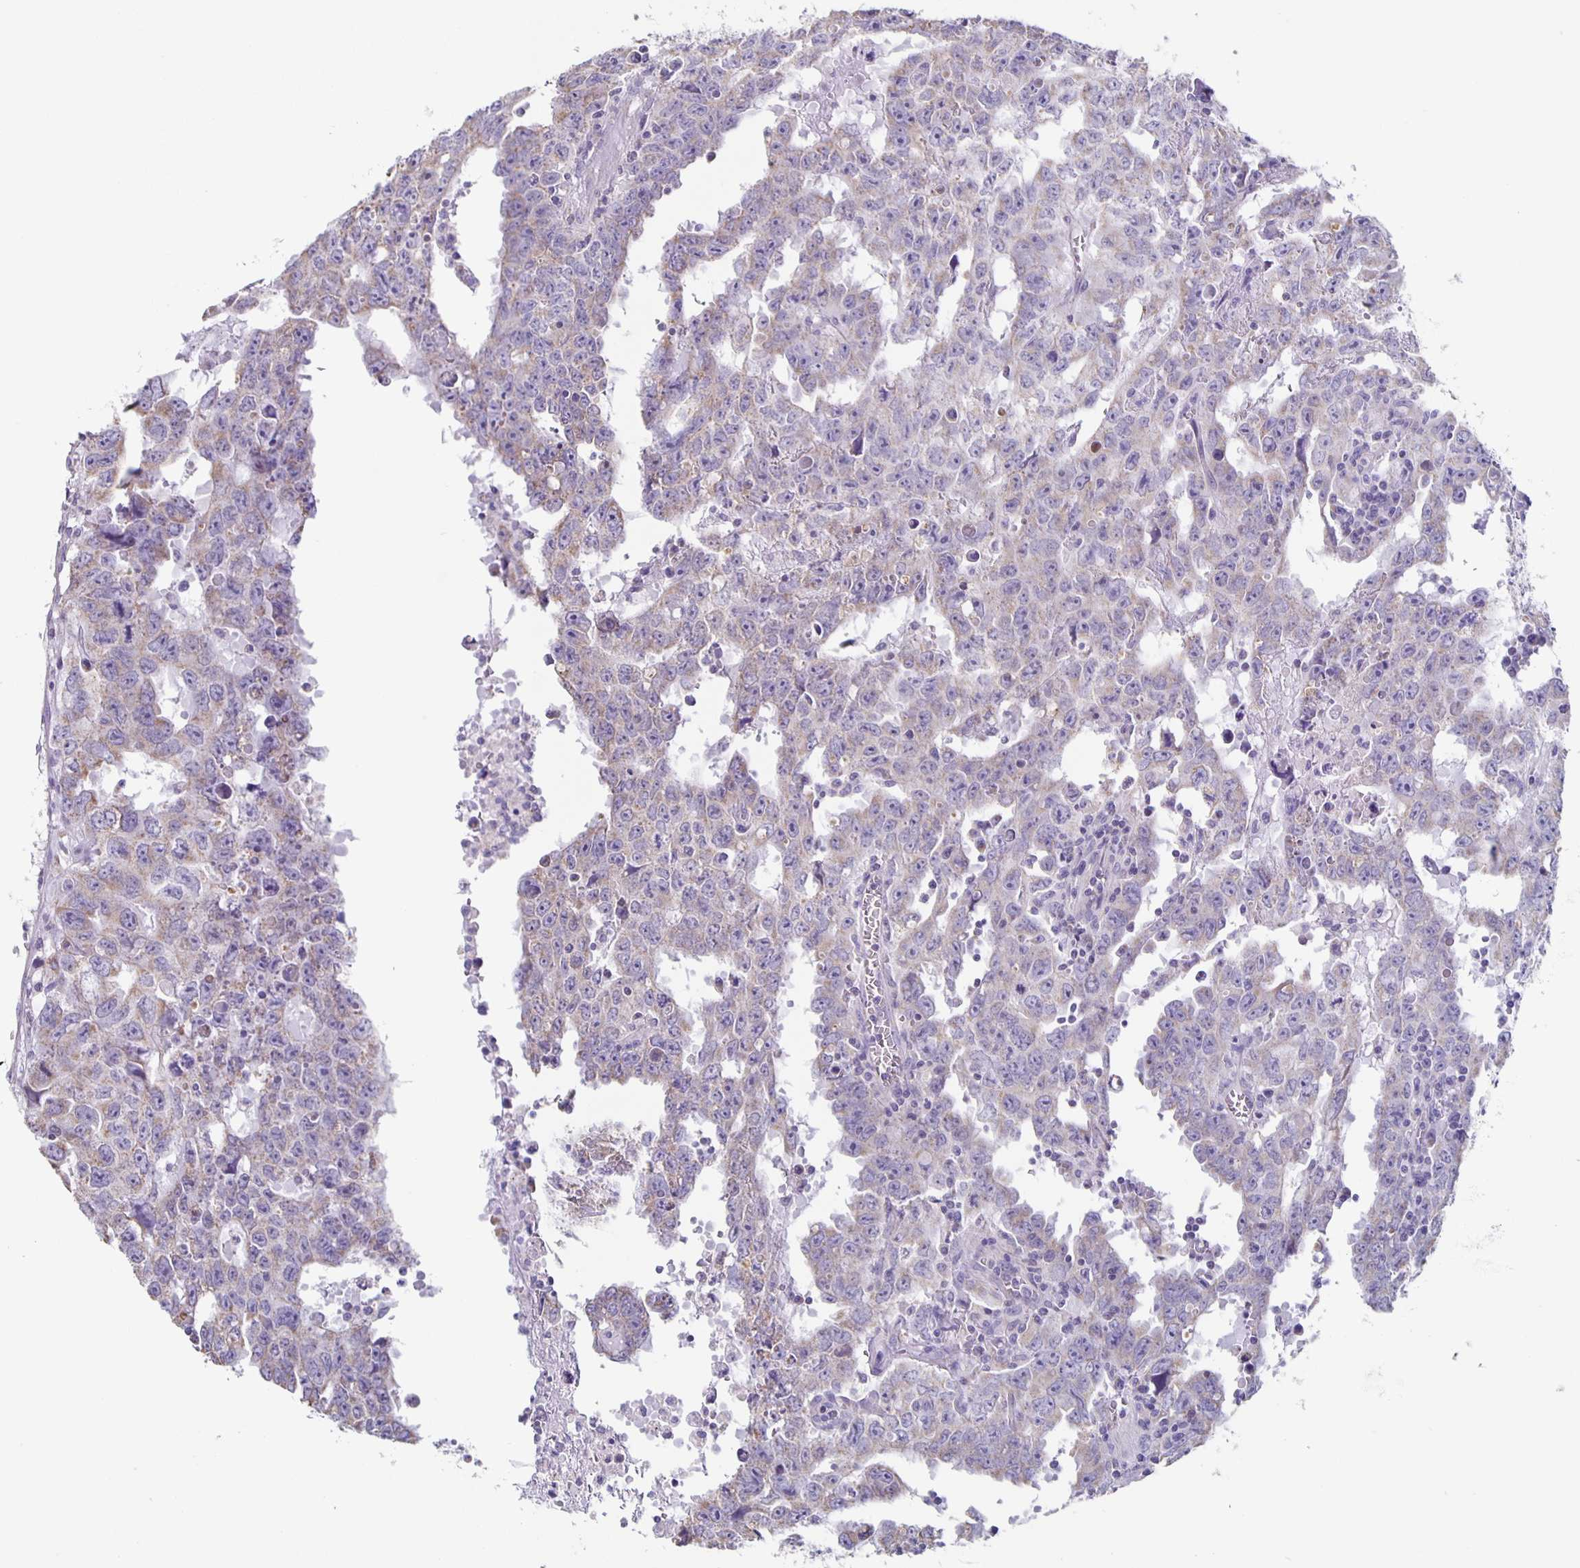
{"staining": {"intensity": "weak", "quantity": "25%-75%", "location": "cytoplasmic/membranous"}, "tissue": "testis cancer", "cell_type": "Tumor cells", "image_type": "cancer", "snomed": [{"axis": "morphology", "description": "Carcinoma, Embryonal, NOS"}, {"axis": "topography", "description": "Testis"}], "caption": "This is an image of immunohistochemistry staining of testis cancer (embryonal carcinoma), which shows weak staining in the cytoplasmic/membranous of tumor cells.", "gene": "TPPP", "patient": {"sex": "male", "age": 22}}